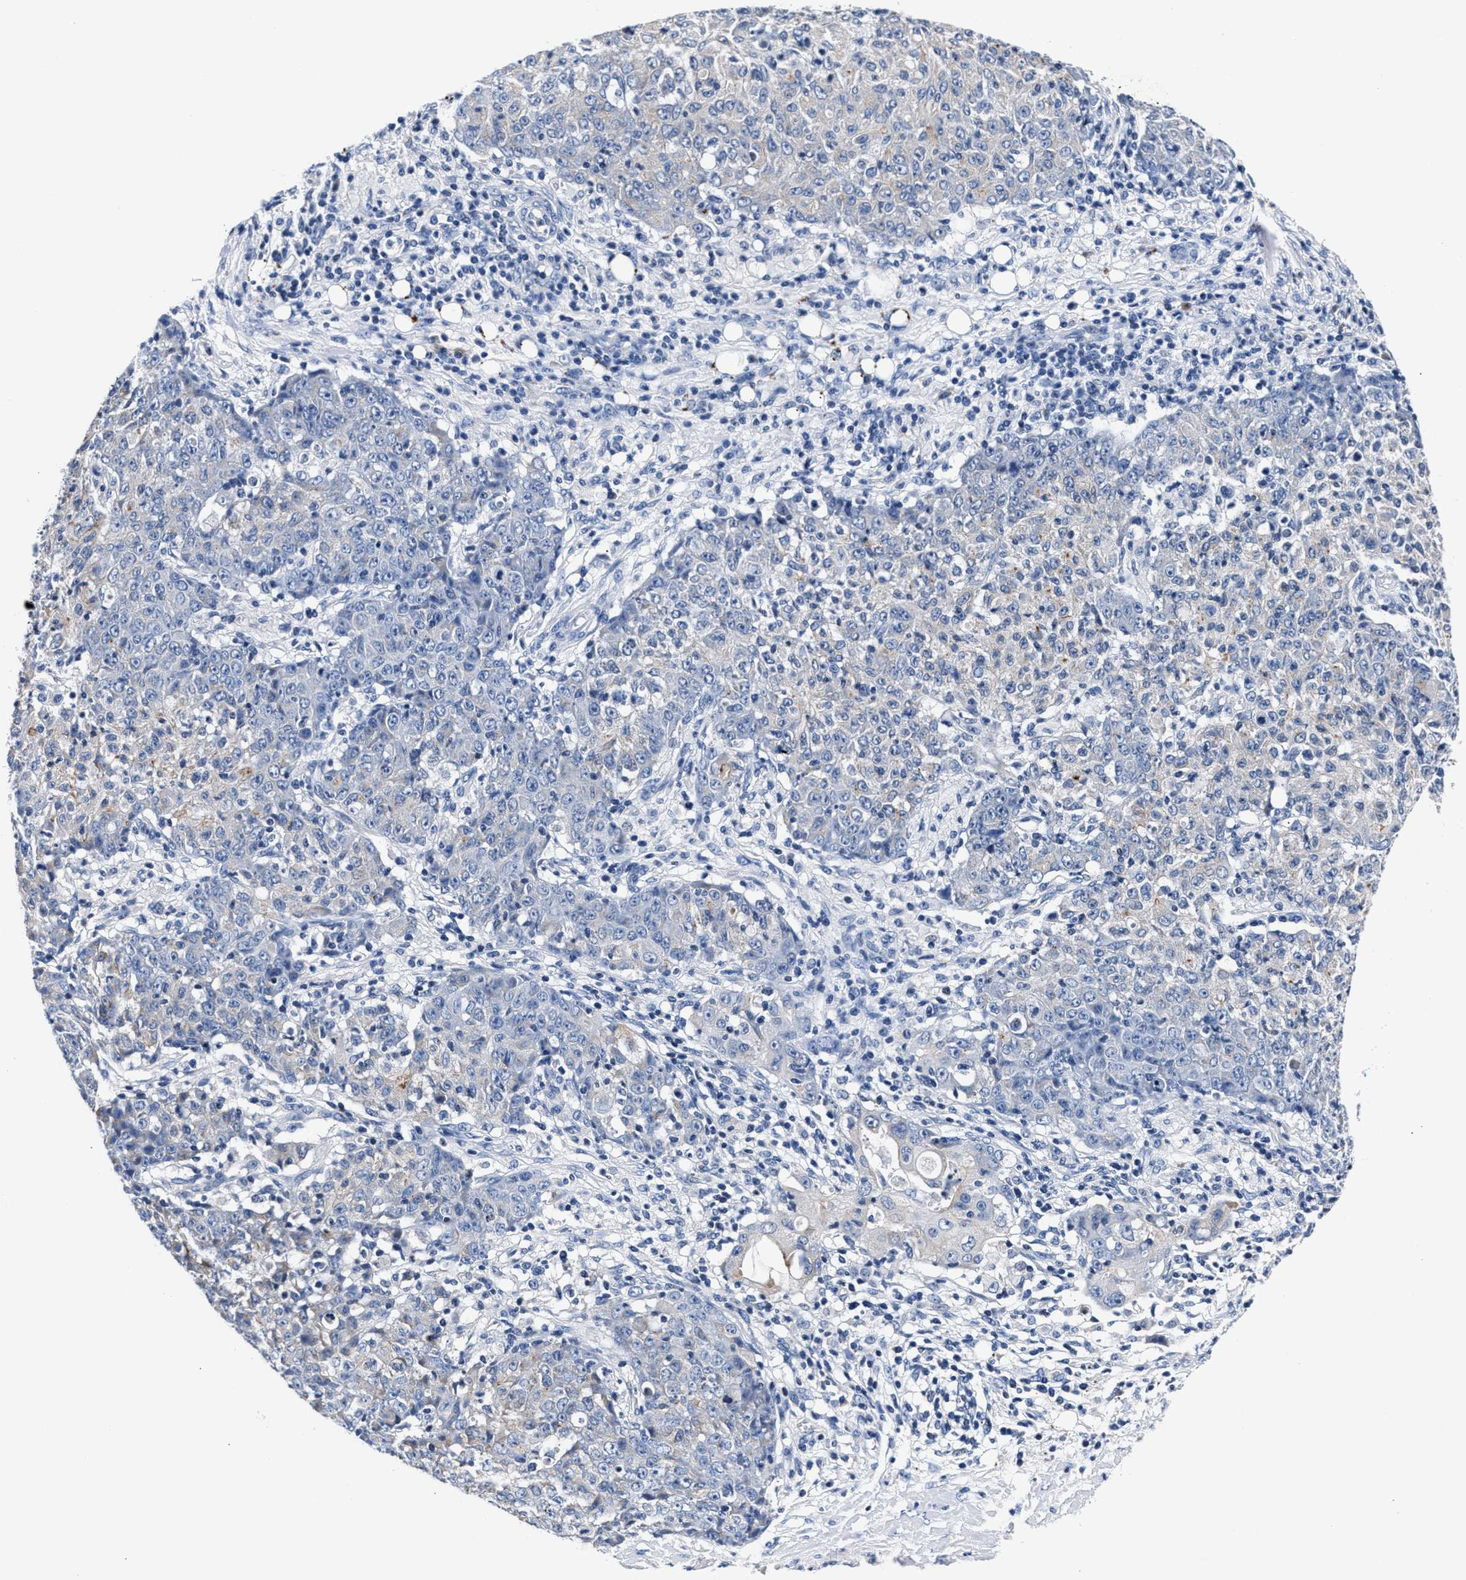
{"staining": {"intensity": "negative", "quantity": "none", "location": "none"}, "tissue": "ovarian cancer", "cell_type": "Tumor cells", "image_type": "cancer", "snomed": [{"axis": "morphology", "description": "Carcinoma, endometroid"}, {"axis": "topography", "description": "Ovary"}], "caption": "Ovarian cancer stained for a protein using immunohistochemistry (IHC) exhibits no staining tumor cells.", "gene": "PHF24", "patient": {"sex": "female", "age": 42}}